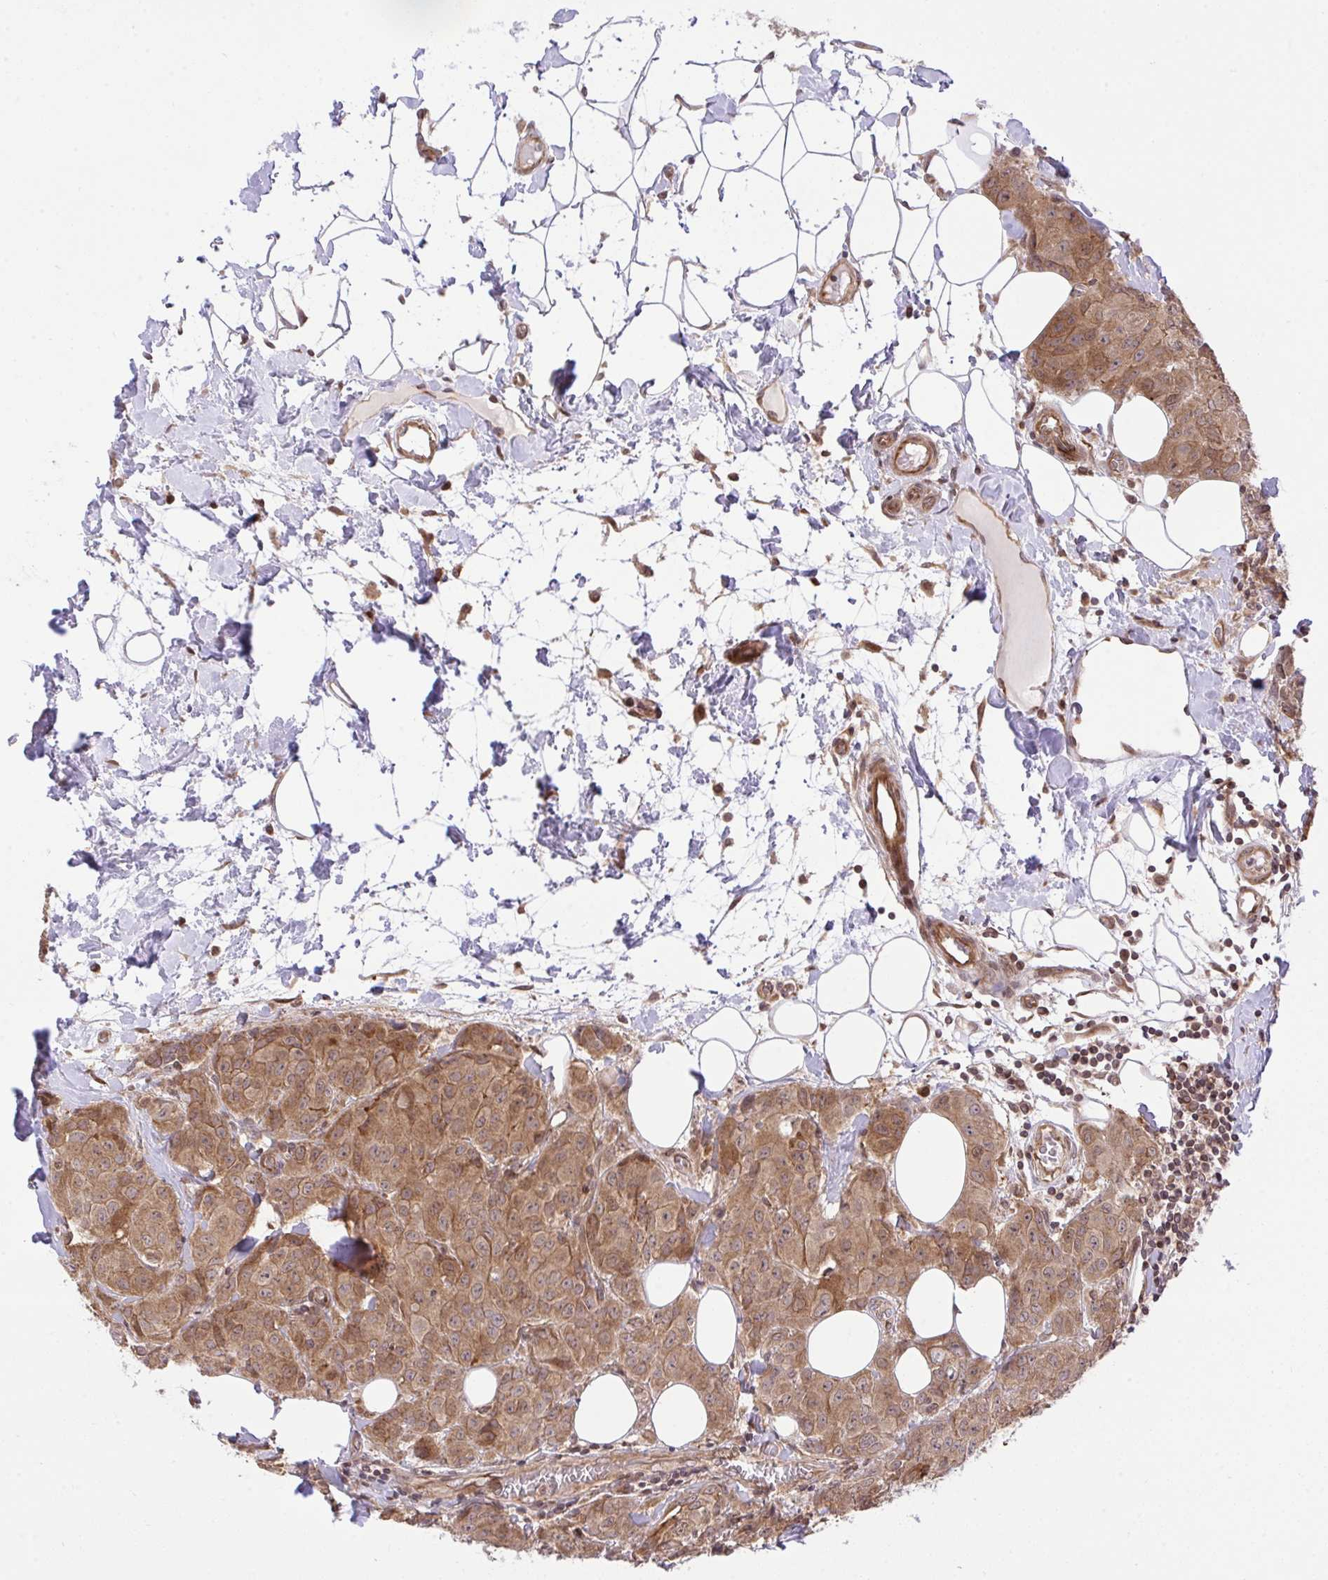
{"staining": {"intensity": "moderate", "quantity": ">75%", "location": "cytoplasmic/membranous"}, "tissue": "breast cancer", "cell_type": "Tumor cells", "image_type": "cancer", "snomed": [{"axis": "morphology", "description": "Duct carcinoma"}, {"axis": "topography", "description": "Breast"}], "caption": "DAB immunohistochemical staining of human breast cancer demonstrates moderate cytoplasmic/membranous protein staining in about >75% of tumor cells. (DAB = brown stain, brightfield microscopy at high magnification).", "gene": "ERI1", "patient": {"sex": "female", "age": 43}}